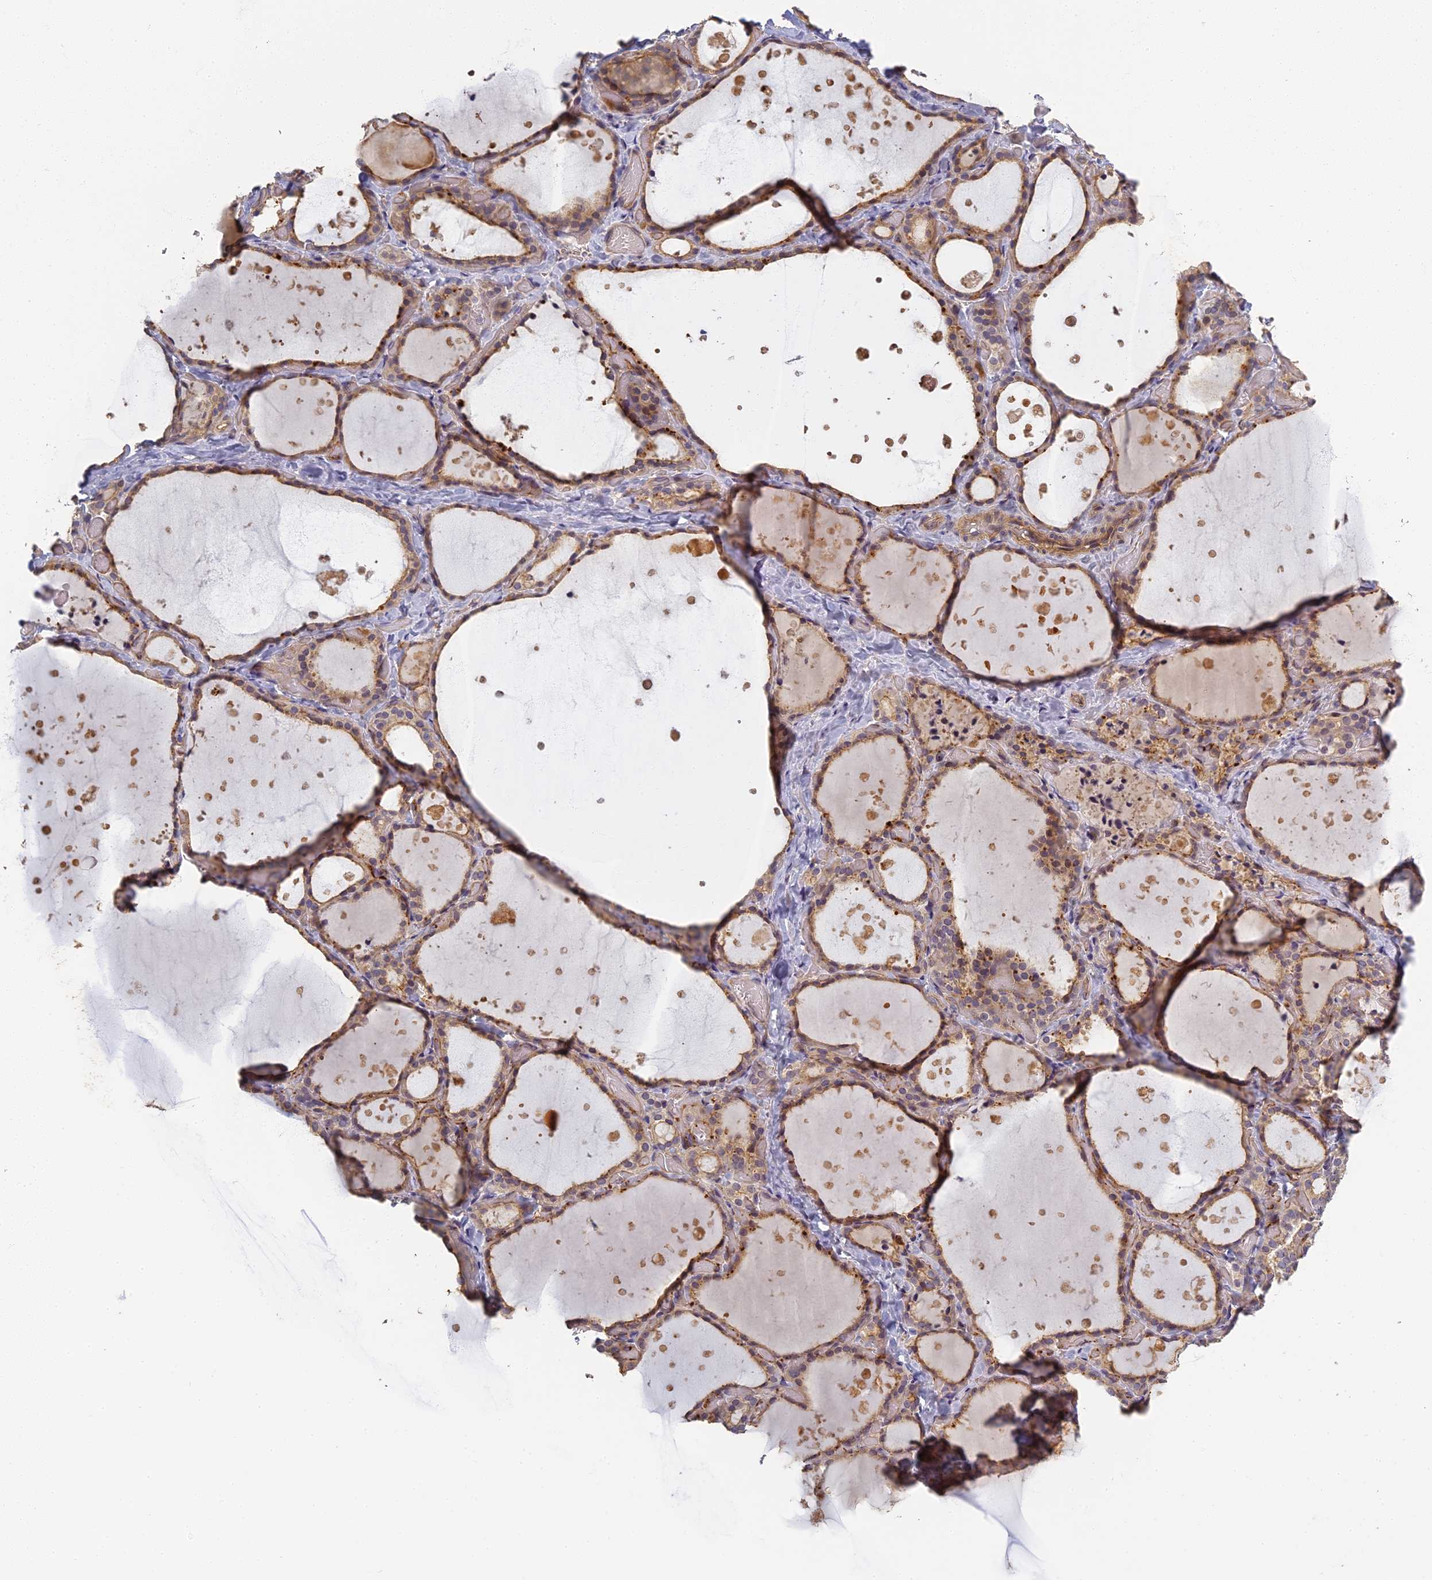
{"staining": {"intensity": "moderate", "quantity": ">75%", "location": "cytoplasmic/membranous"}, "tissue": "thyroid gland", "cell_type": "Glandular cells", "image_type": "normal", "snomed": [{"axis": "morphology", "description": "Normal tissue, NOS"}, {"axis": "topography", "description": "Thyroid gland"}], "caption": "The photomicrograph displays a brown stain indicating the presence of a protein in the cytoplasmic/membranous of glandular cells in thyroid gland. (DAB IHC, brown staining for protein, blue staining for nuclei).", "gene": "AP4E1", "patient": {"sex": "female", "age": 44}}